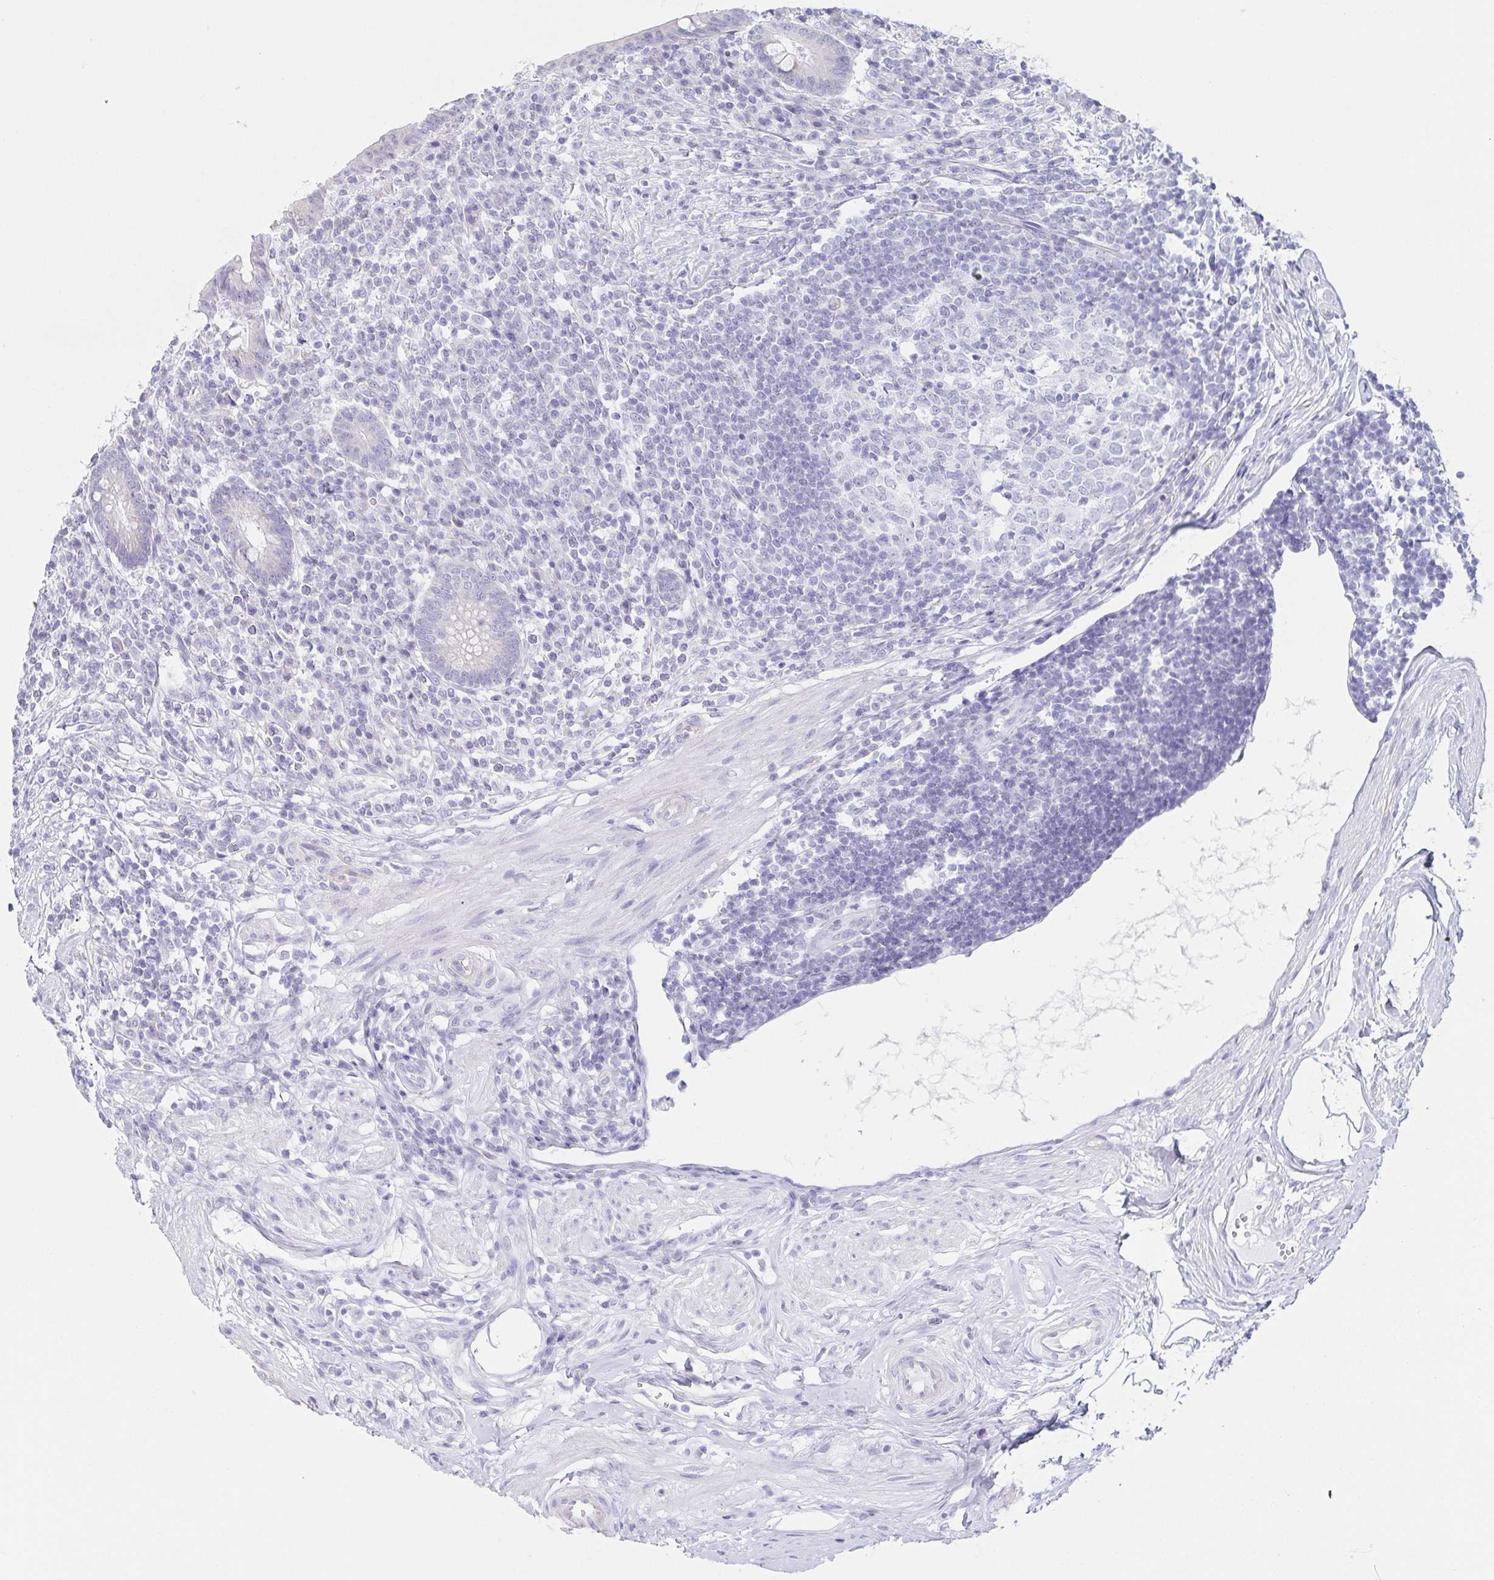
{"staining": {"intensity": "negative", "quantity": "none", "location": "none"}, "tissue": "appendix", "cell_type": "Glandular cells", "image_type": "normal", "snomed": [{"axis": "morphology", "description": "Normal tissue, NOS"}, {"axis": "topography", "description": "Appendix"}], "caption": "This is an immunohistochemistry (IHC) image of benign human appendix. There is no staining in glandular cells.", "gene": "PRR27", "patient": {"sex": "female", "age": 56}}